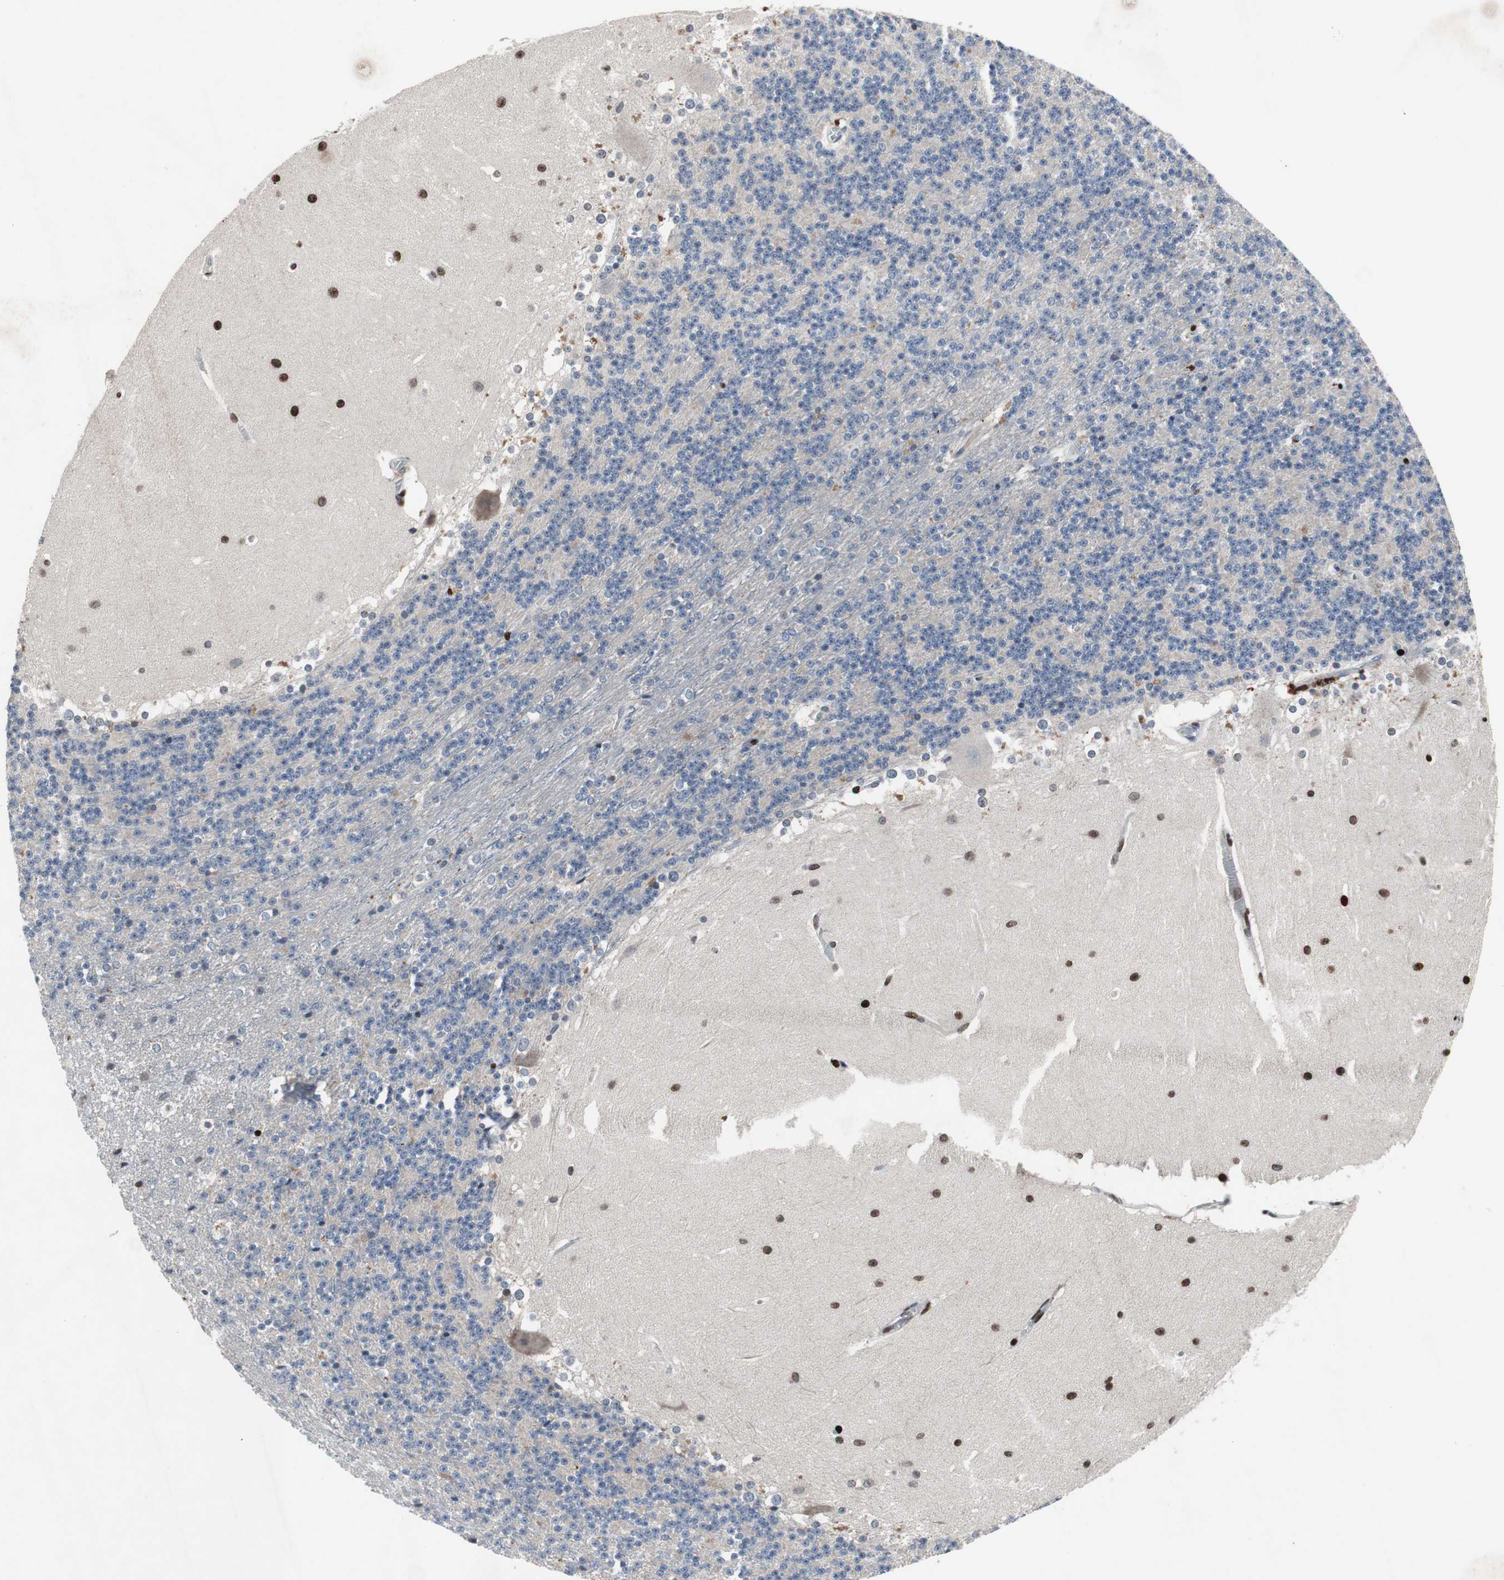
{"staining": {"intensity": "negative", "quantity": "none", "location": "none"}, "tissue": "cerebellum", "cell_type": "Cells in granular layer", "image_type": "normal", "snomed": [{"axis": "morphology", "description": "Normal tissue, NOS"}, {"axis": "topography", "description": "Cerebellum"}], "caption": "This is an immunohistochemistry photomicrograph of normal human cerebellum. There is no positivity in cells in granular layer.", "gene": "MUTYH", "patient": {"sex": "female", "age": 19}}